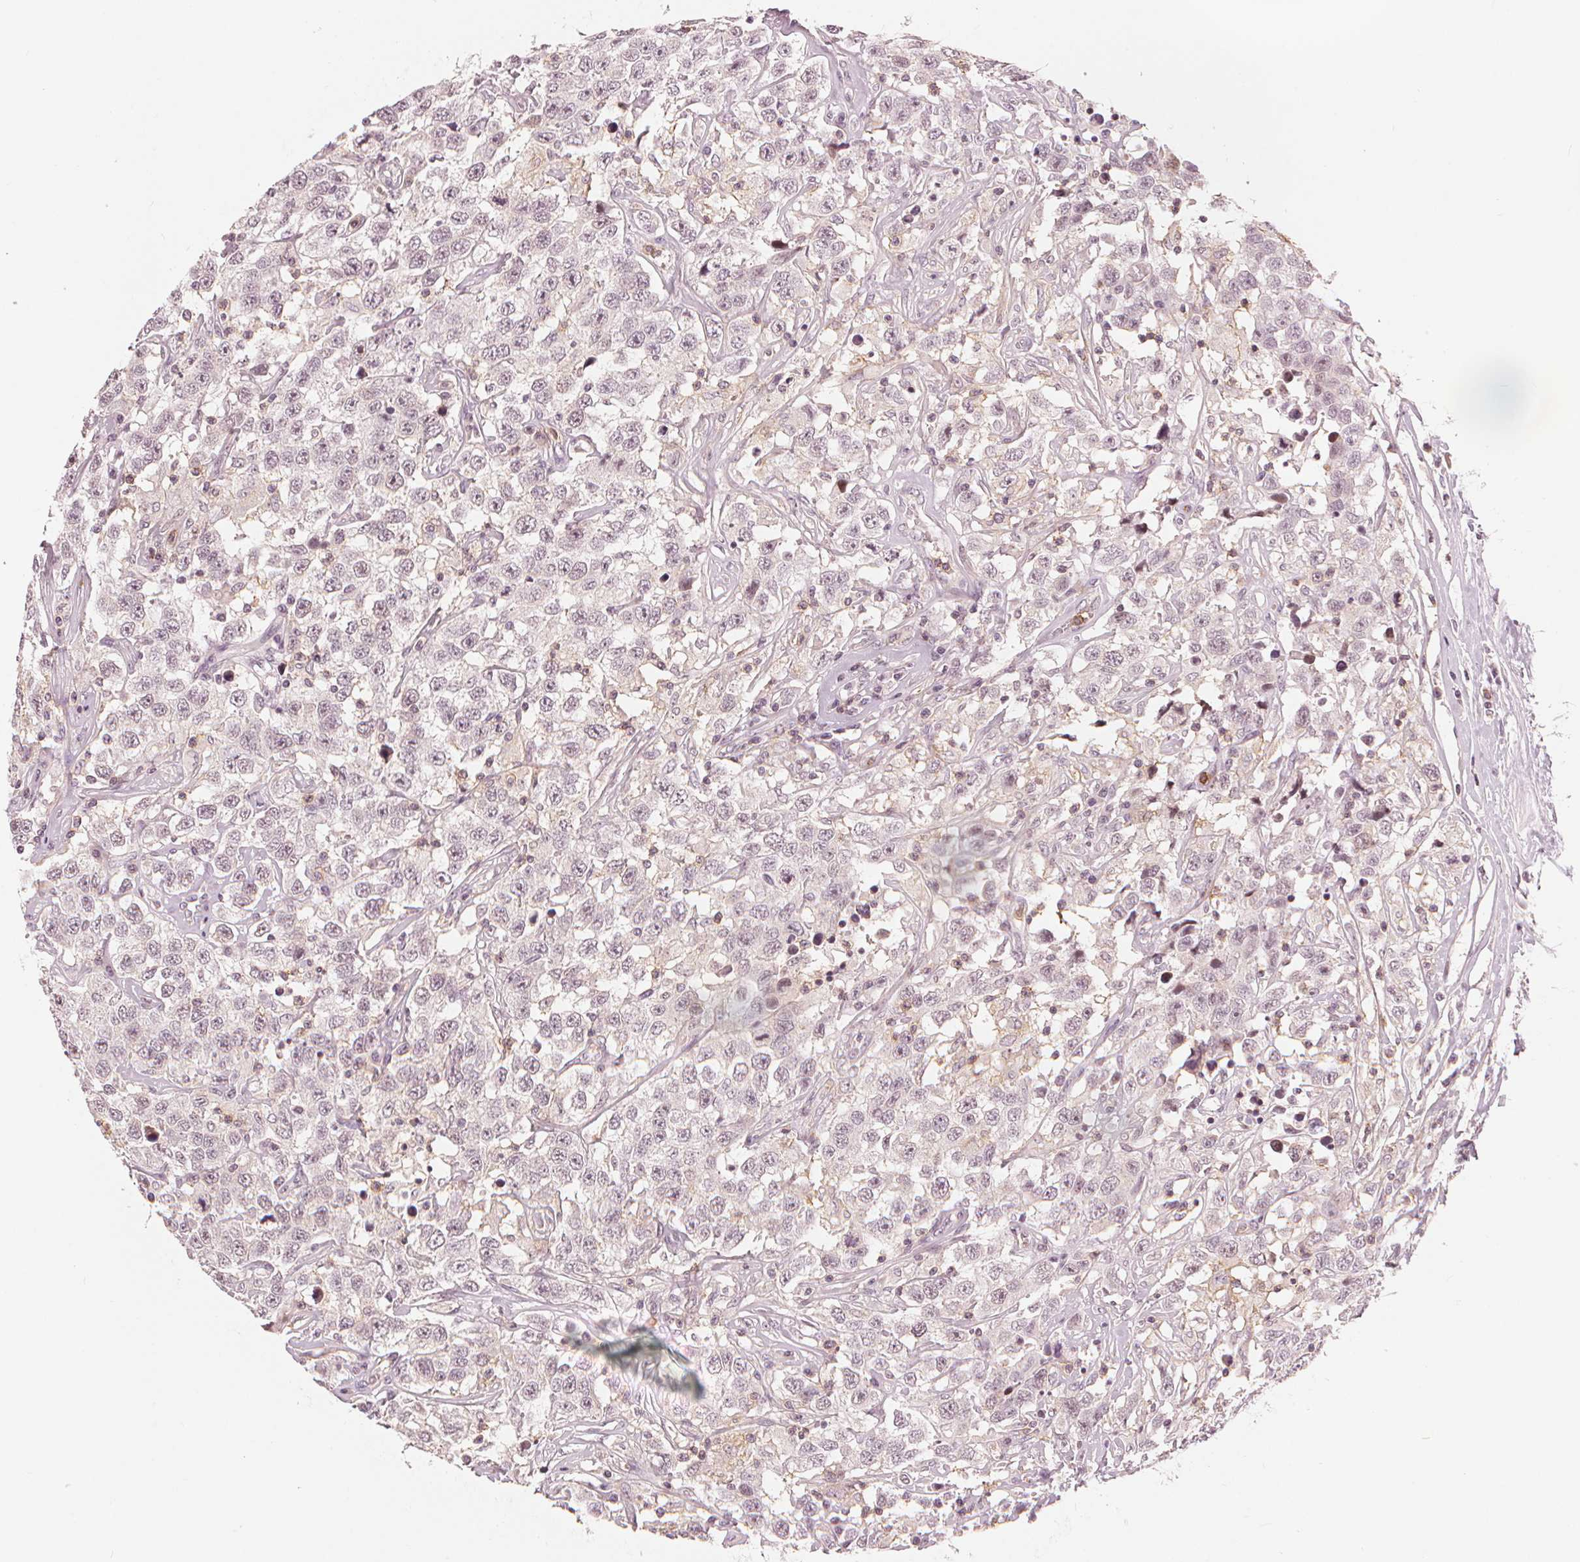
{"staining": {"intensity": "negative", "quantity": "none", "location": "none"}, "tissue": "testis cancer", "cell_type": "Tumor cells", "image_type": "cancer", "snomed": [{"axis": "morphology", "description": "Seminoma, NOS"}, {"axis": "topography", "description": "Testis"}], "caption": "IHC micrograph of neoplastic tissue: human seminoma (testis) stained with DAB shows no significant protein staining in tumor cells.", "gene": "SLC34A1", "patient": {"sex": "male", "age": 41}}